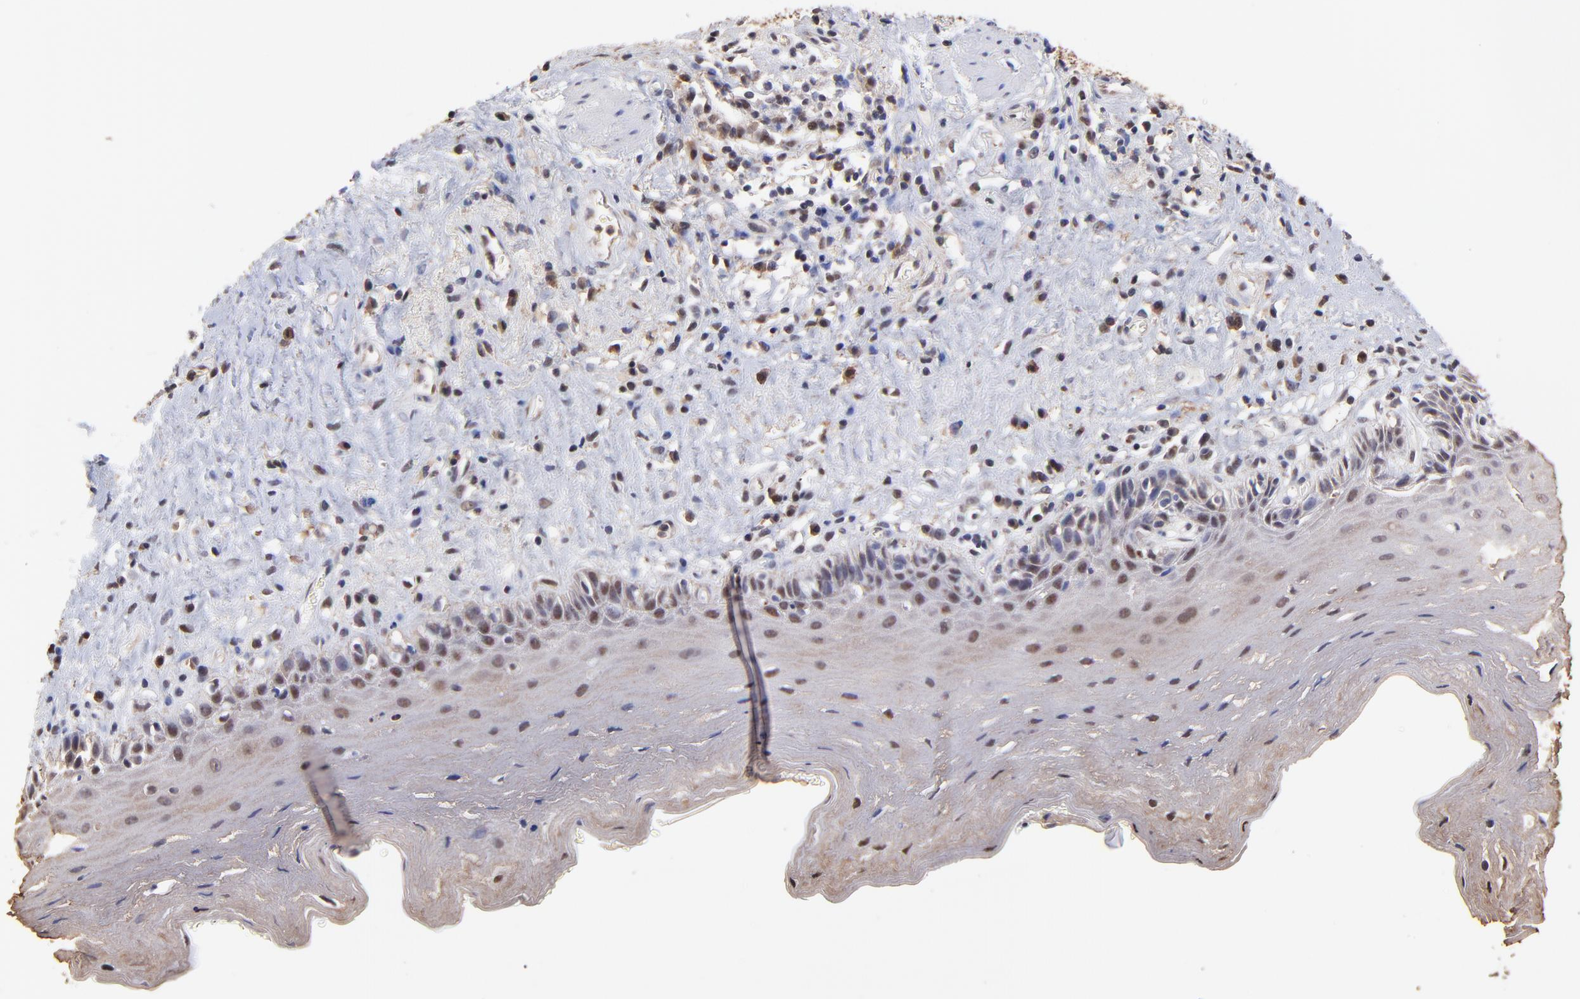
{"staining": {"intensity": "moderate", "quantity": ">75%", "location": "cytoplasmic/membranous,nuclear"}, "tissue": "esophagus", "cell_type": "Squamous epithelial cells", "image_type": "normal", "snomed": [{"axis": "morphology", "description": "Normal tissue, NOS"}, {"axis": "topography", "description": "Esophagus"}], "caption": "Immunohistochemical staining of unremarkable esophagus reveals moderate cytoplasmic/membranous,nuclear protein positivity in approximately >75% of squamous epithelial cells.", "gene": "PSMA6", "patient": {"sex": "female", "age": 70}}